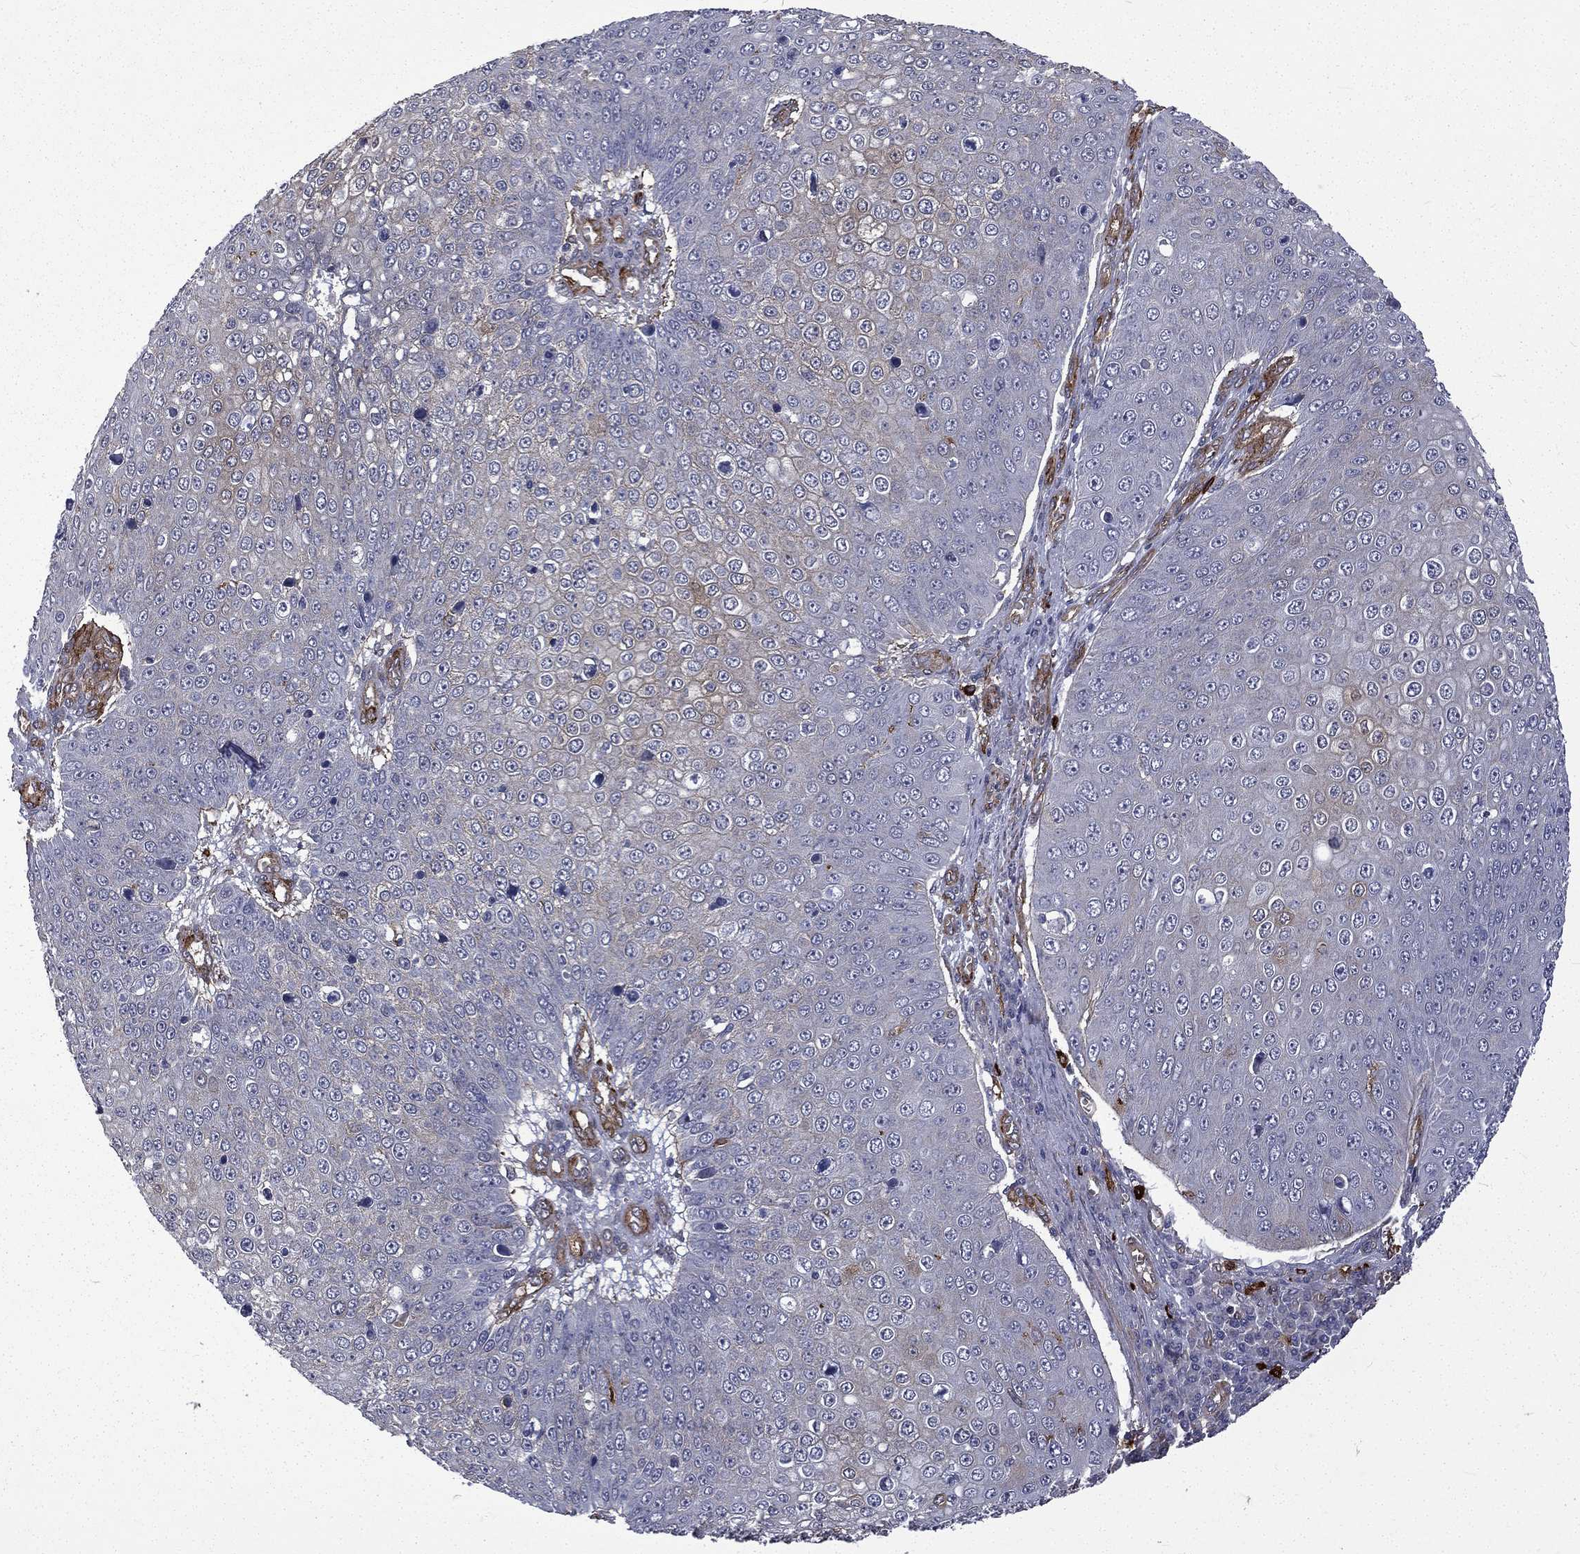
{"staining": {"intensity": "negative", "quantity": "none", "location": "none"}, "tissue": "skin cancer", "cell_type": "Tumor cells", "image_type": "cancer", "snomed": [{"axis": "morphology", "description": "Squamous cell carcinoma, NOS"}, {"axis": "topography", "description": "Skin"}], "caption": "Skin squamous cell carcinoma was stained to show a protein in brown. There is no significant expression in tumor cells.", "gene": "PPFIBP1", "patient": {"sex": "male", "age": 71}}